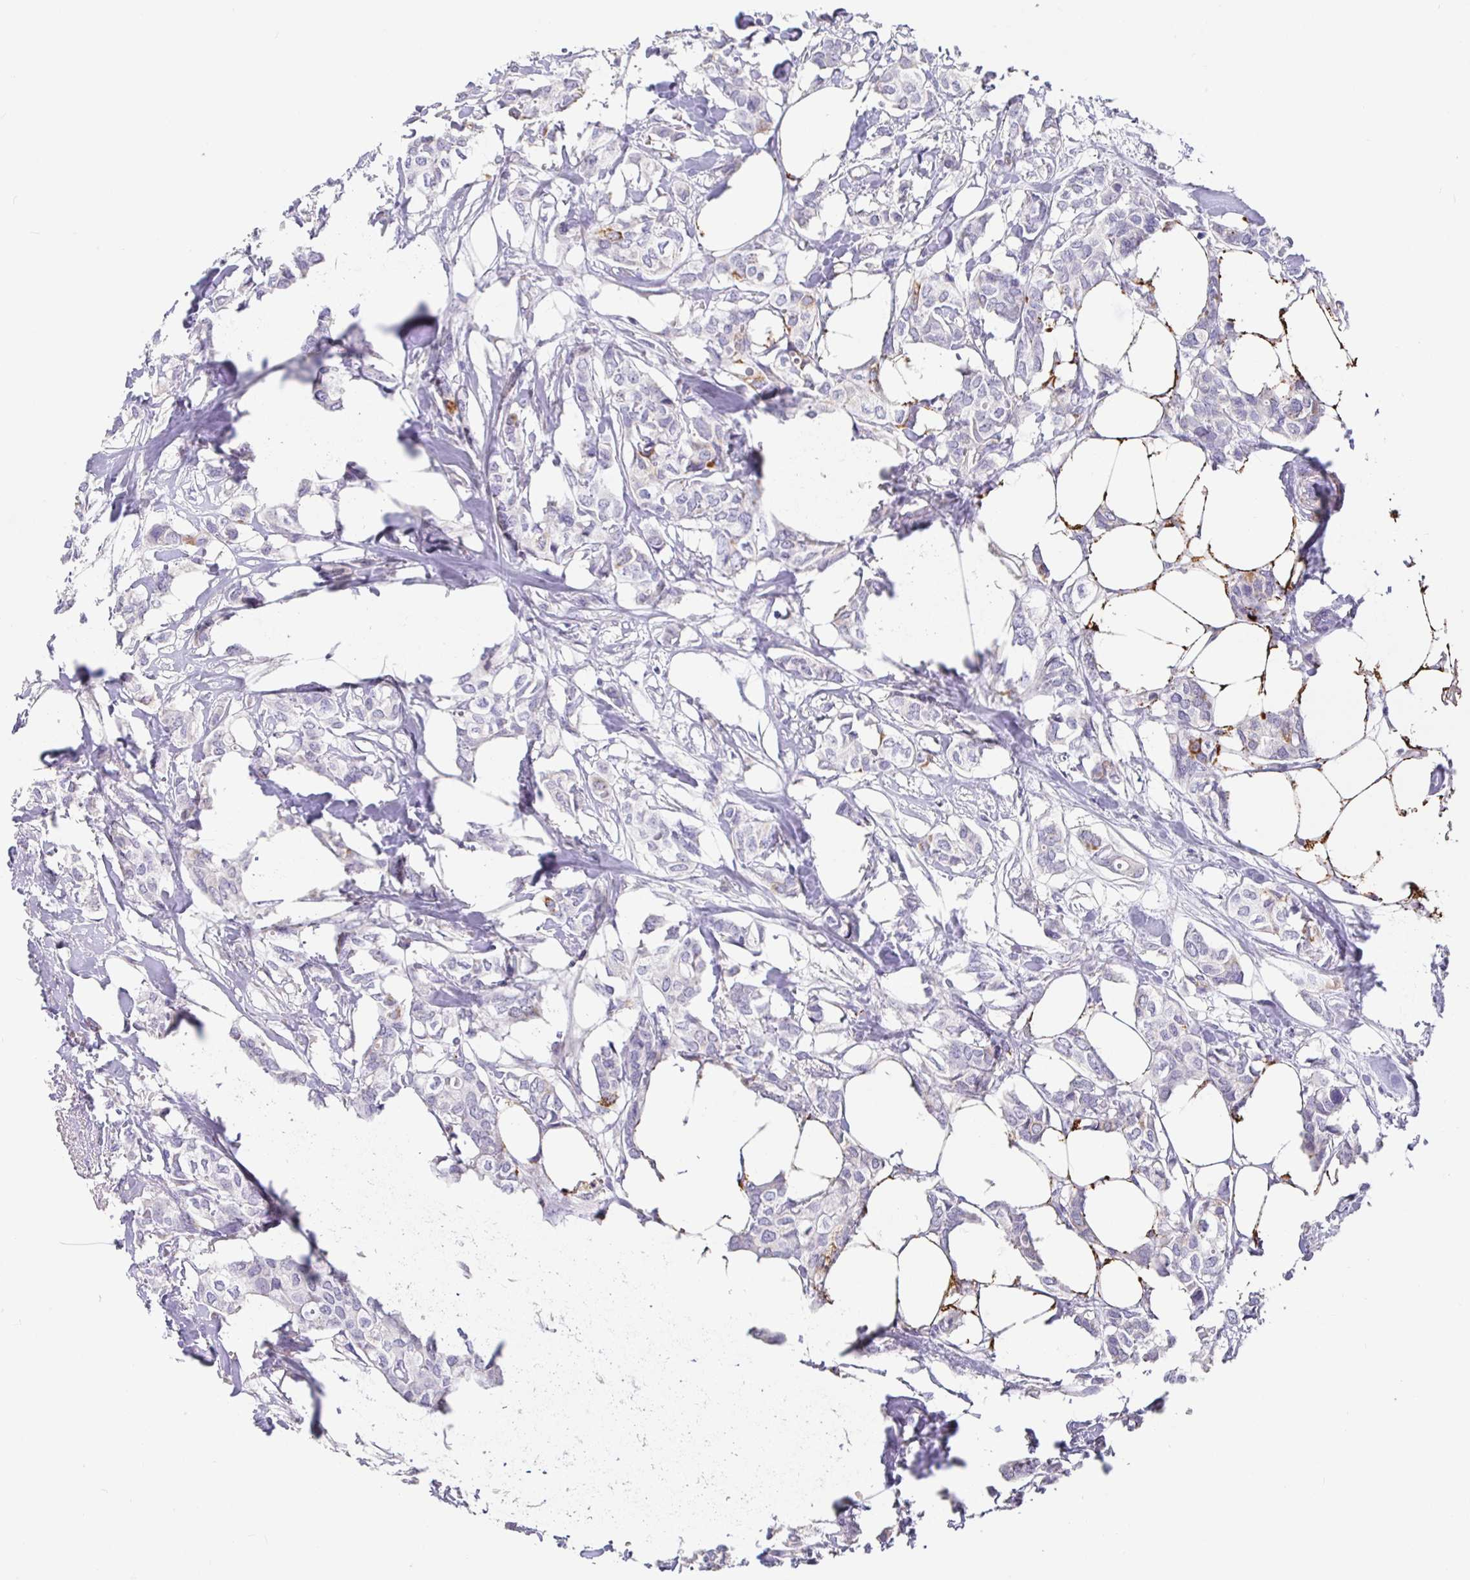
{"staining": {"intensity": "strong", "quantity": "<25%", "location": "cytoplasmic/membranous"}, "tissue": "breast cancer", "cell_type": "Tumor cells", "image_type": "cancer", "snomed": [{"axis": "morphology", "description": "Duct carcinoma"}, {"axis": "topography", "description": "Breast"}], "caption": "A histopathology image of intraductal carcinoma (breast) stained for a protein reveals strong cytoplasmic/membranous brown staining in tumor cells.", "gene": "MAOA", "patient": {"sex": "female", "age": 62}}